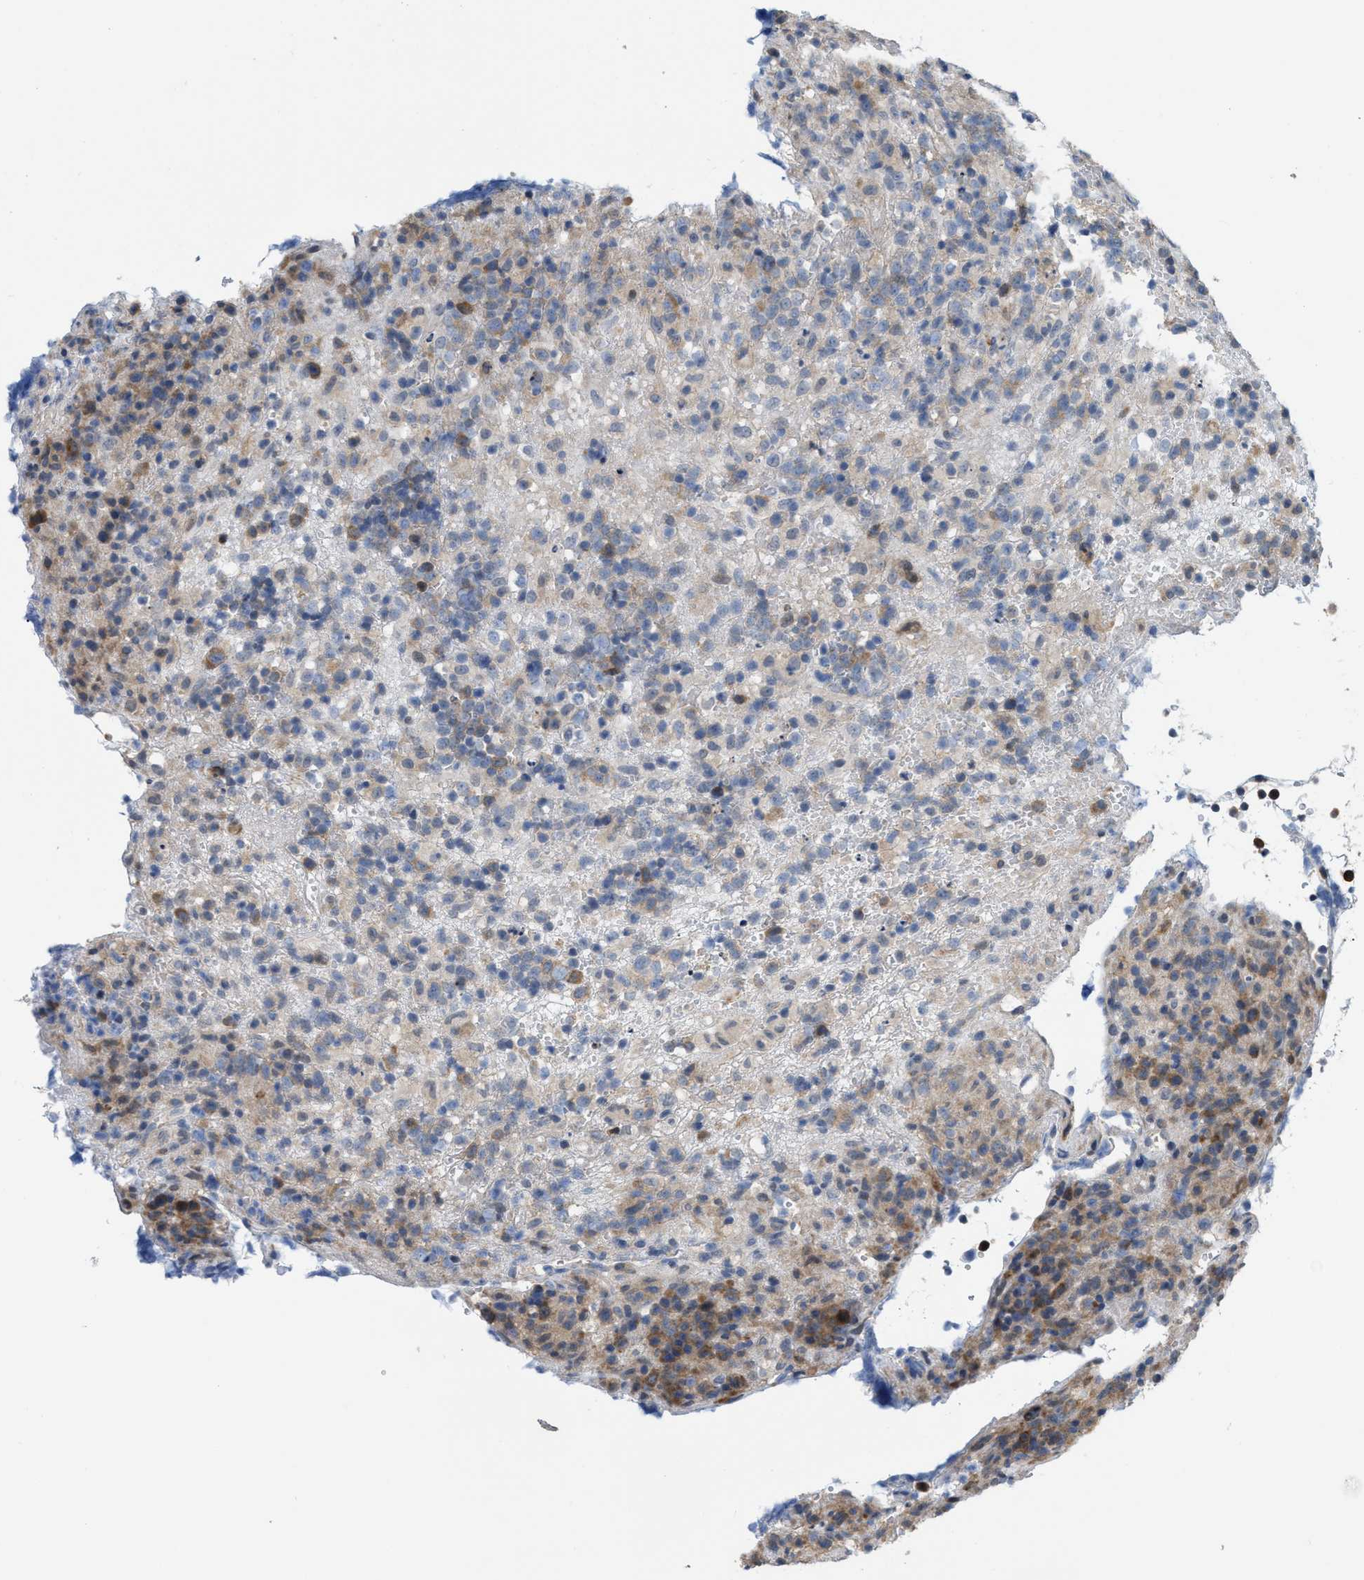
{"staining": {"intensity": "moderate", "quantity": "25%-75%", "location": "cytoplasmic/membranous"}, "tissue": "lymphoma", "cell_type": "Tumor cells", "image_type": "cancer", "snomed": [{"axis": "morphology", "description": "Malignant lymphoma, non-Hodgkin's type, High grade"}, {"axis": "topography", "description": "Lymph node"}], "caption": "There is medium levels of moderate cytoplasmic/membranous staining in tumor cells of malignant lymphoma, non-Hodgkin's type (high-grade), as demonstrated by immunohistochemical staining (brown color).", "gene": "CSNK1A1", "patient": {"sex": "female", "age": 76}}